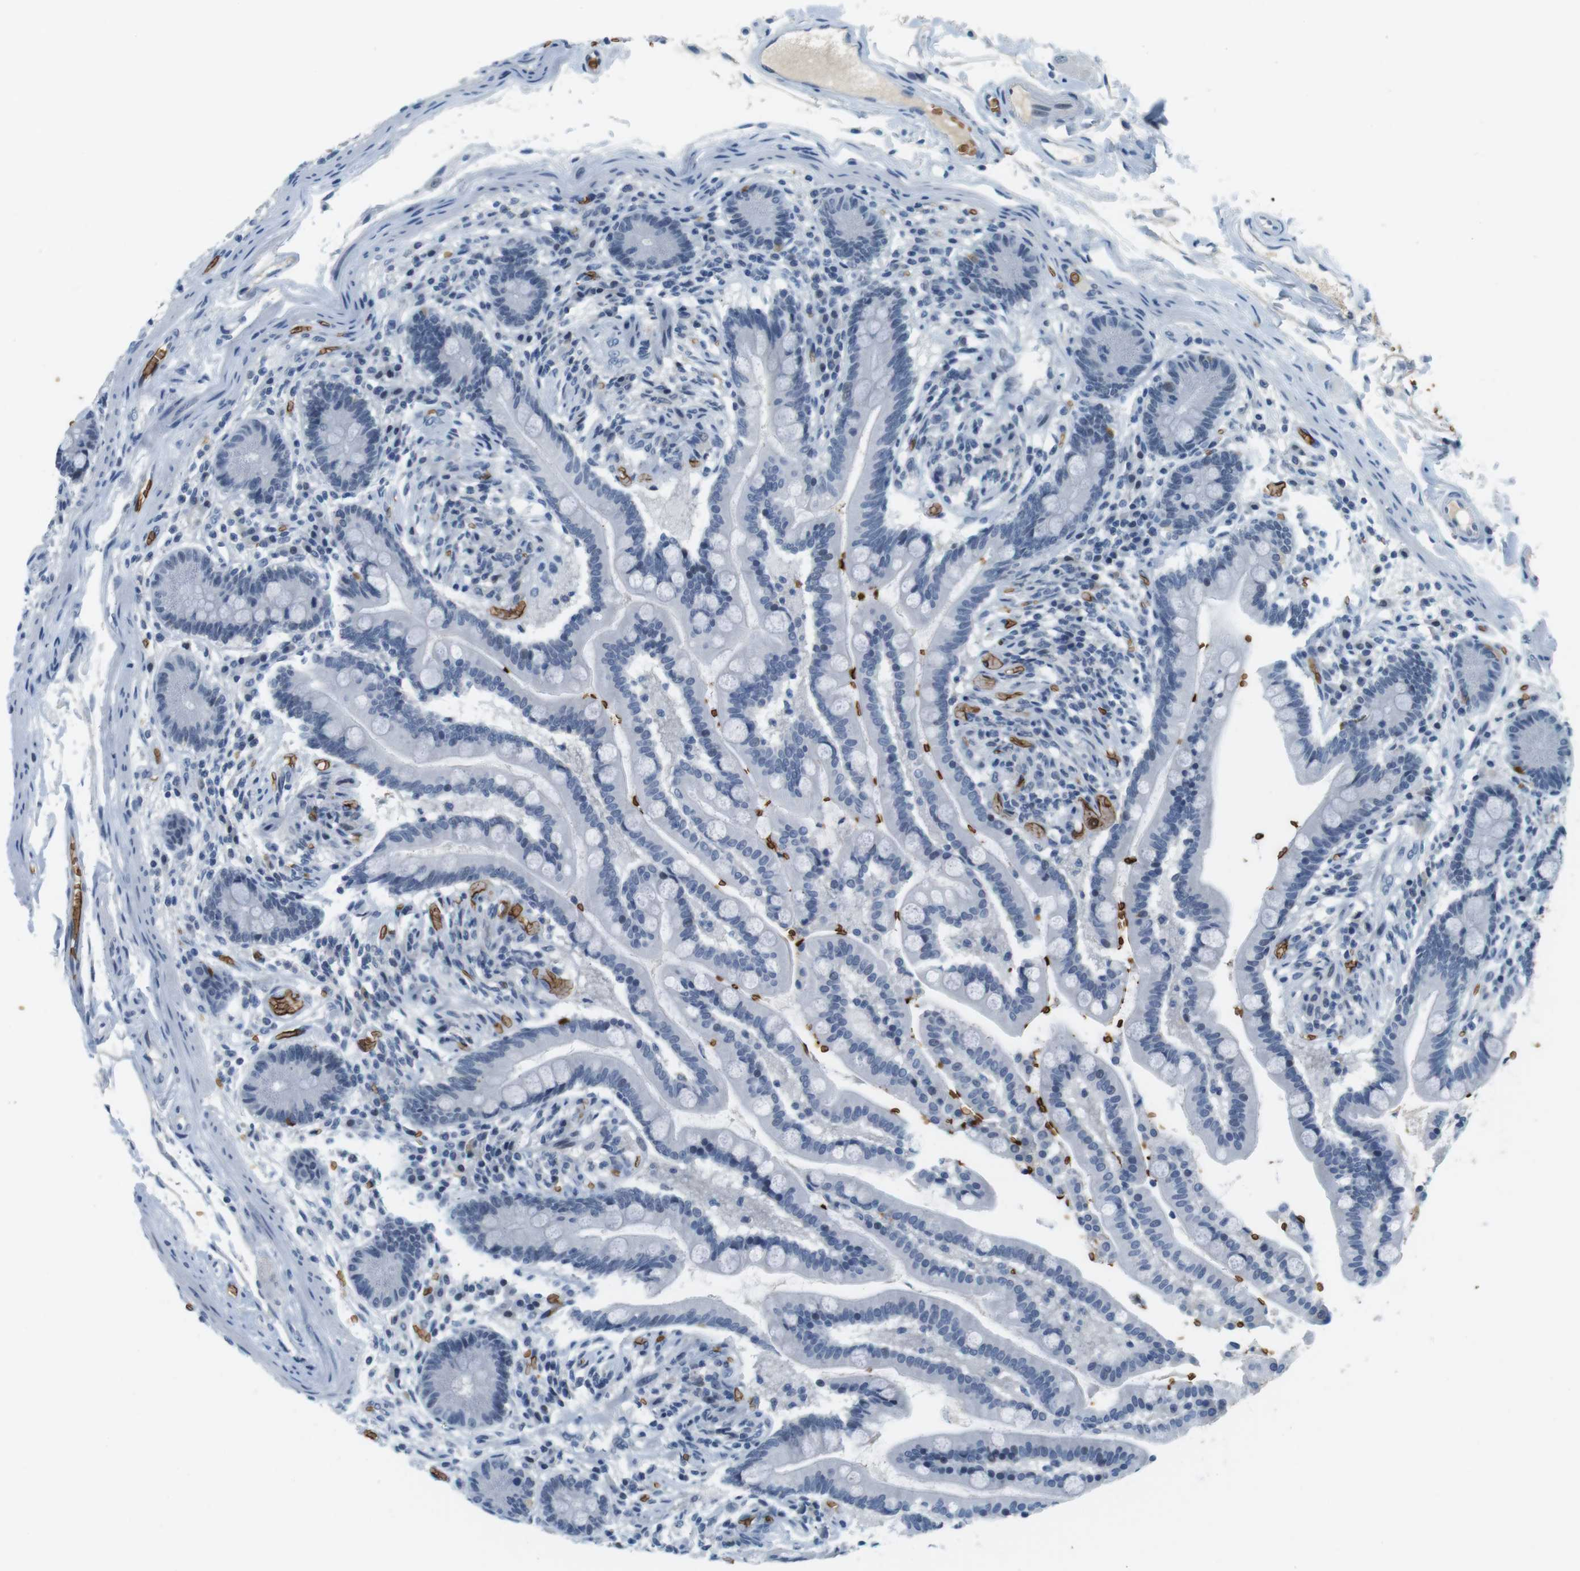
{"staining": {"intensity": "negative", "quantity": "none", "location": "none"}, "tissue": "colon", "cell_type": "Endothelial cells", "image_type": "normal", "snomed": [{"axis": "morphology", "description": "Normal tissue, NOS"}, {"axis": "topography", "description": "Colon"}], "caption": "Photomicrograph shows no significant protein positivity in endothelial cells of benign colon.", "gene": "SLC4A1", "patient": {"sex": "male", "age": 73}}